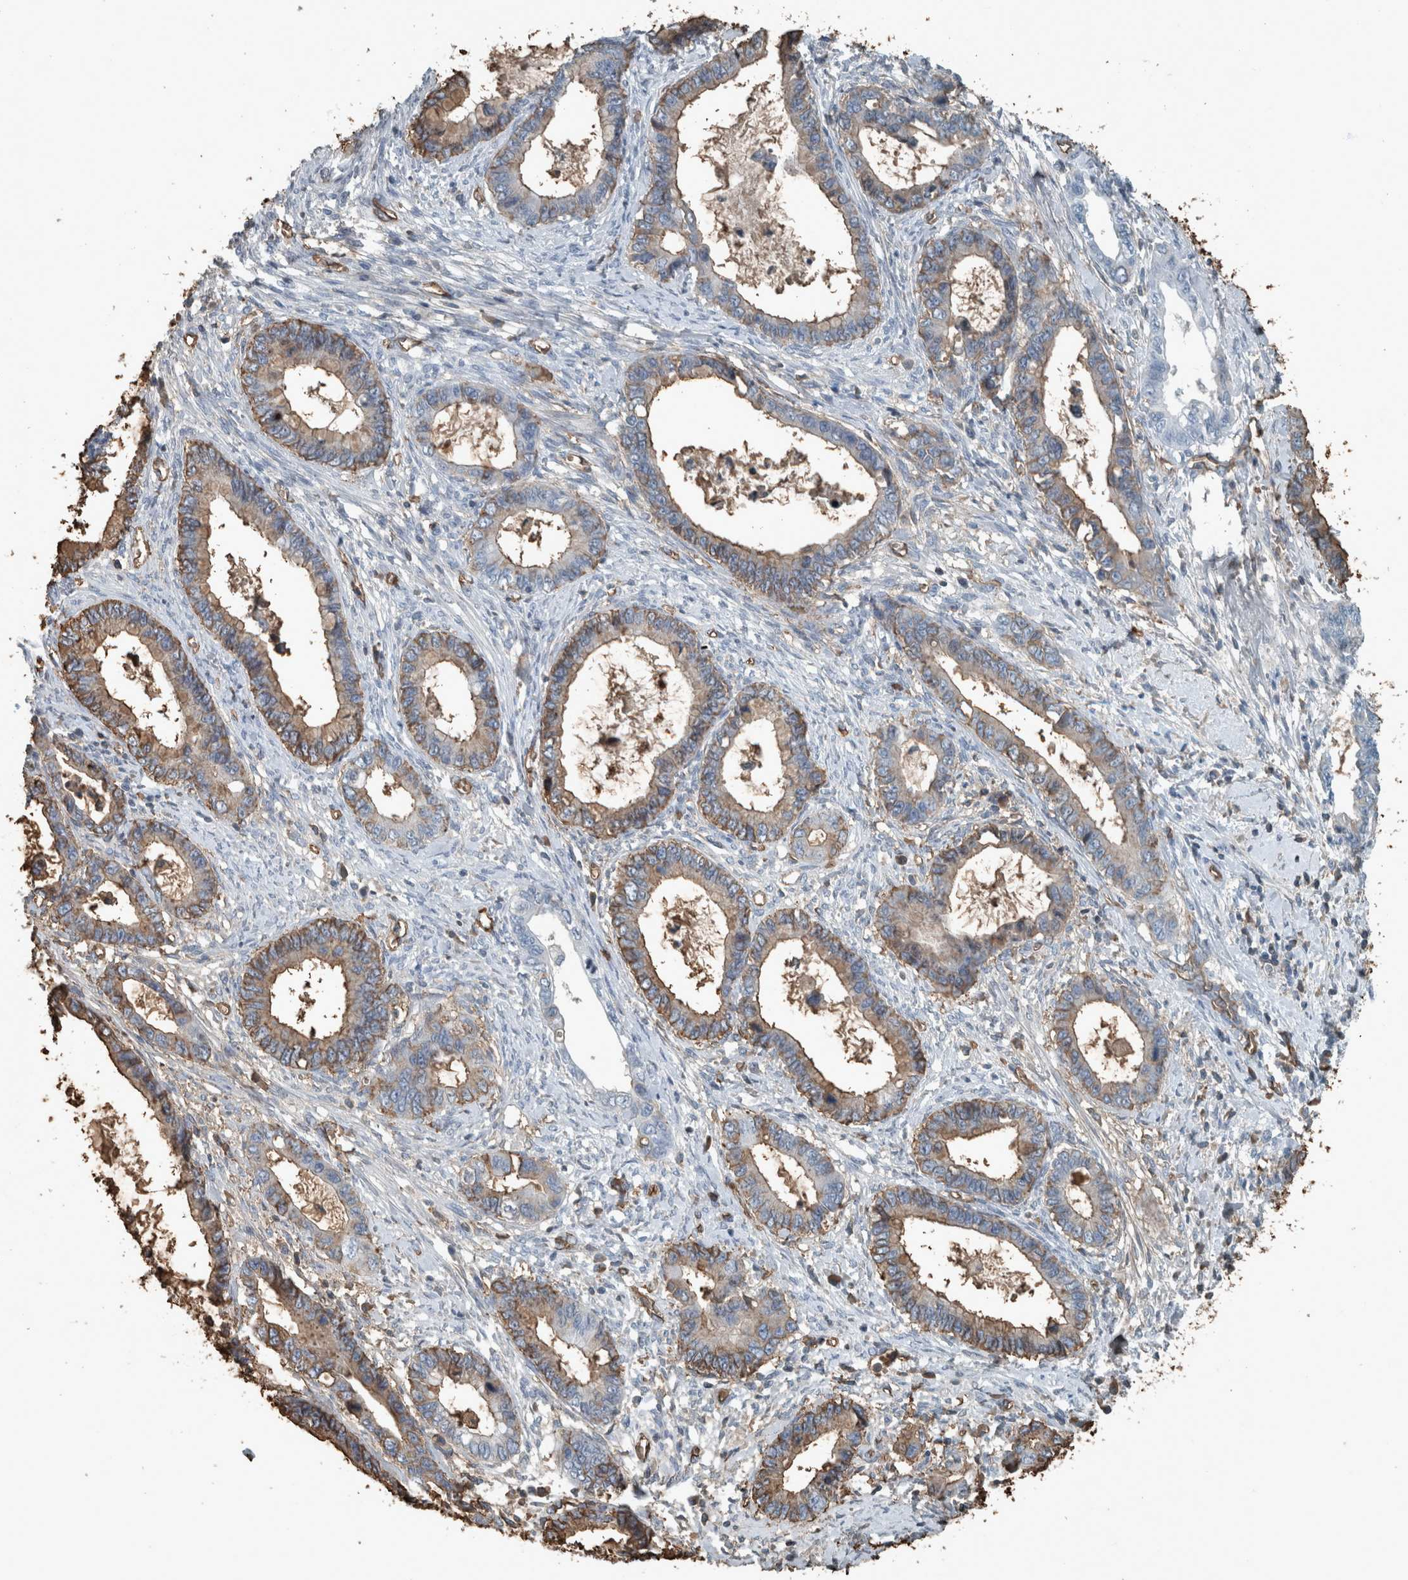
{"staining": {"intensity": "moderate", "quantity": ">75%", "location": "cytoplasmic/membranous"}, "tissue": "cervical cancer", "cell_type": "Tumor cells", "image_type": "cancer", "snomed": [{"axis": "morphology", "description": "Adenocarcinoma, NOS"}, {"axis": "topography", "description": "Cervix"}], "caption": "High-power microscopy captured an immunohistochemistry (IHC) histopathology image of cervical cancer (adenocarcinoma), revealing moderate cytoplasmic/membranous staining in approximately >75% of tumor cells. (DAB (3,3'-diaminobenzidine) IHC with brightfield microscopy, high magnification).", "gene": "LBP", "patient": {"sex": "female", "age": 44}}